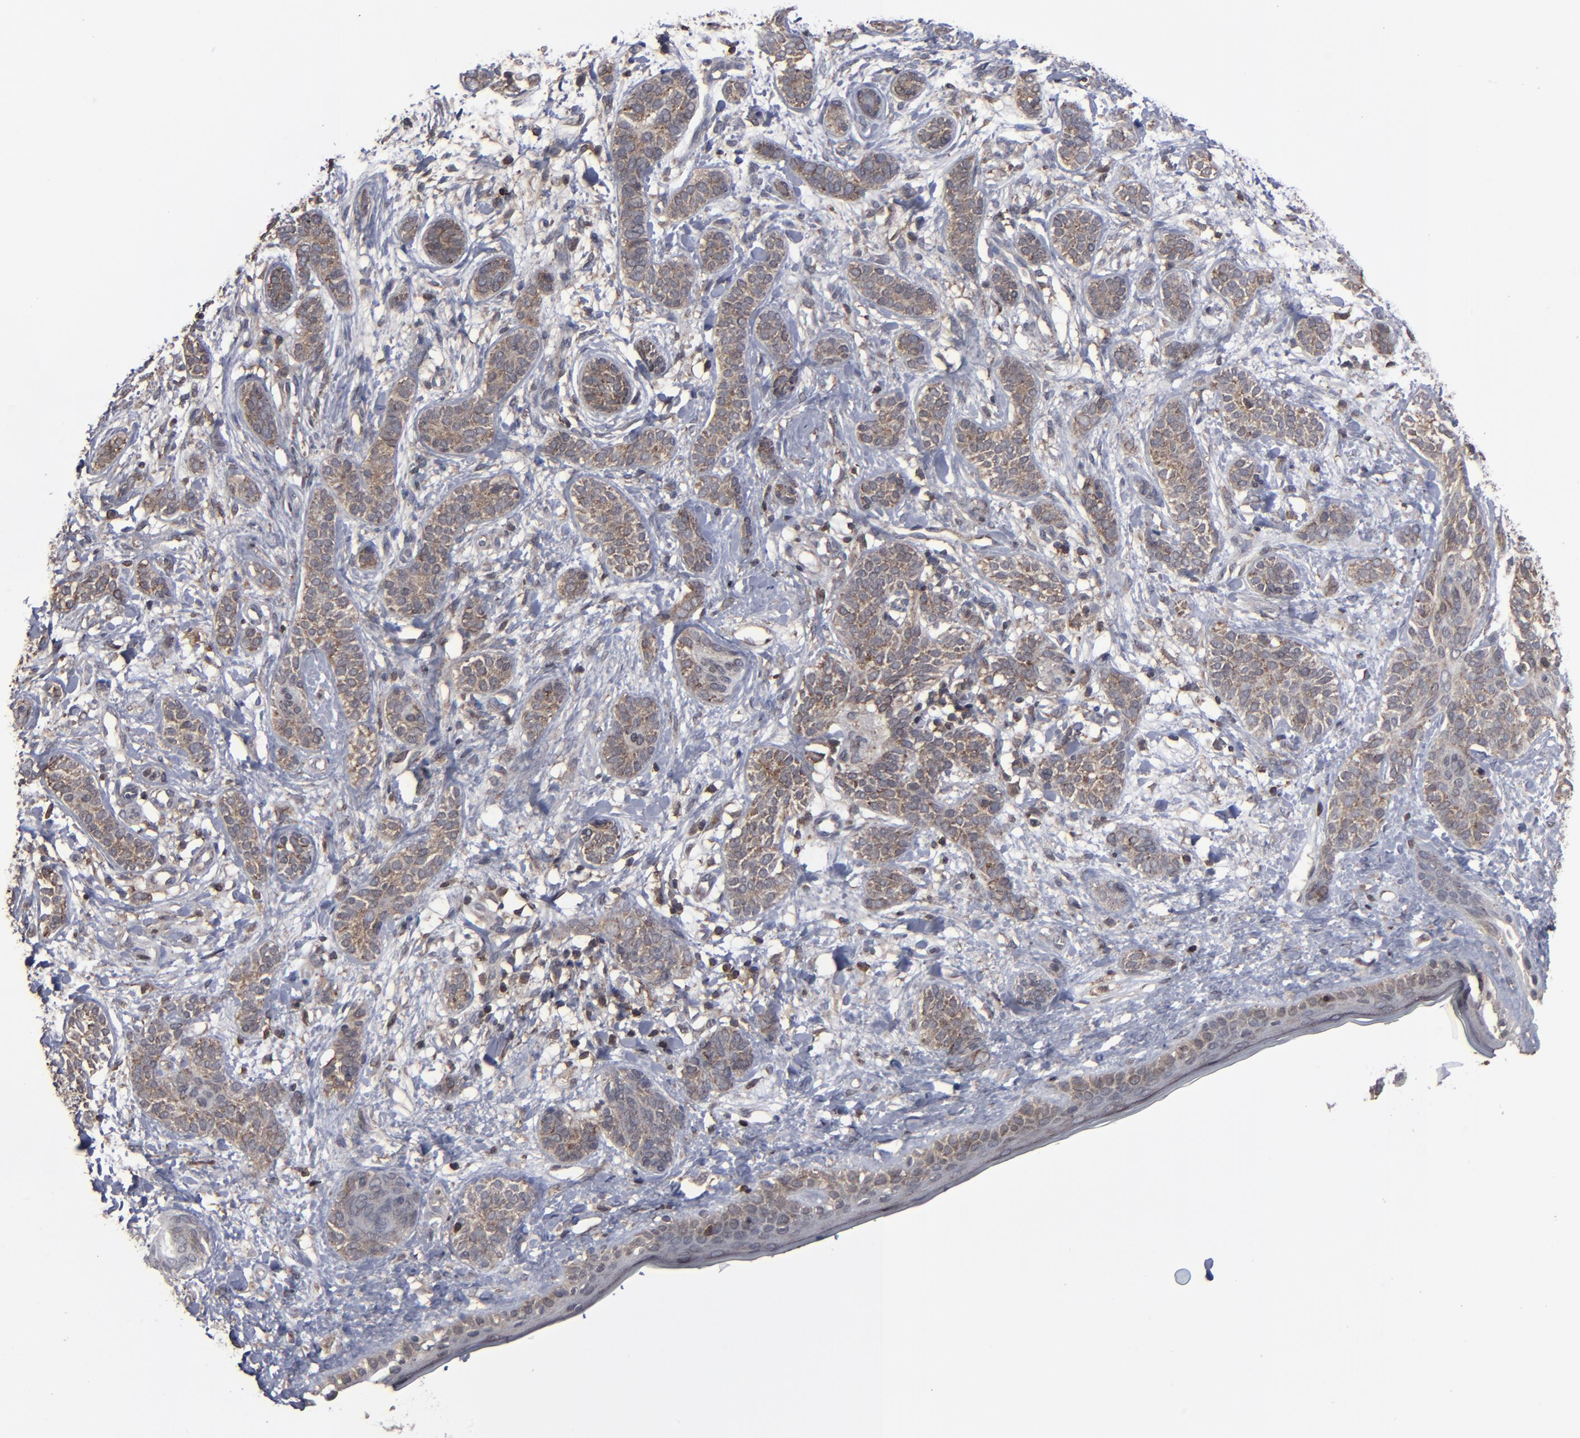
{"staining": {"intensity": "moderate", "quantity": ">75%", "location": "cytoplasmic/membranous"}, "tissue": "skin cancer", "cell_type": "Tumor cells", "image_type": "cancer", "snomed": [{"axis": "morphology", "description": "Normal tissue, NOS"}, {"axis": "morphology", "description": "Basal cell carcinoma"}, {"axis": "topography", "description": "Skin"}], "caption": "Skin basal cell carcinoma was stained to show a protein in brown. There is medium levels of moderate cytoplasmic/membranous staining in approximately >75% of tumor cells.", "gene": "KIAA2026", "patient": {"sex": "male", "age": 63}}